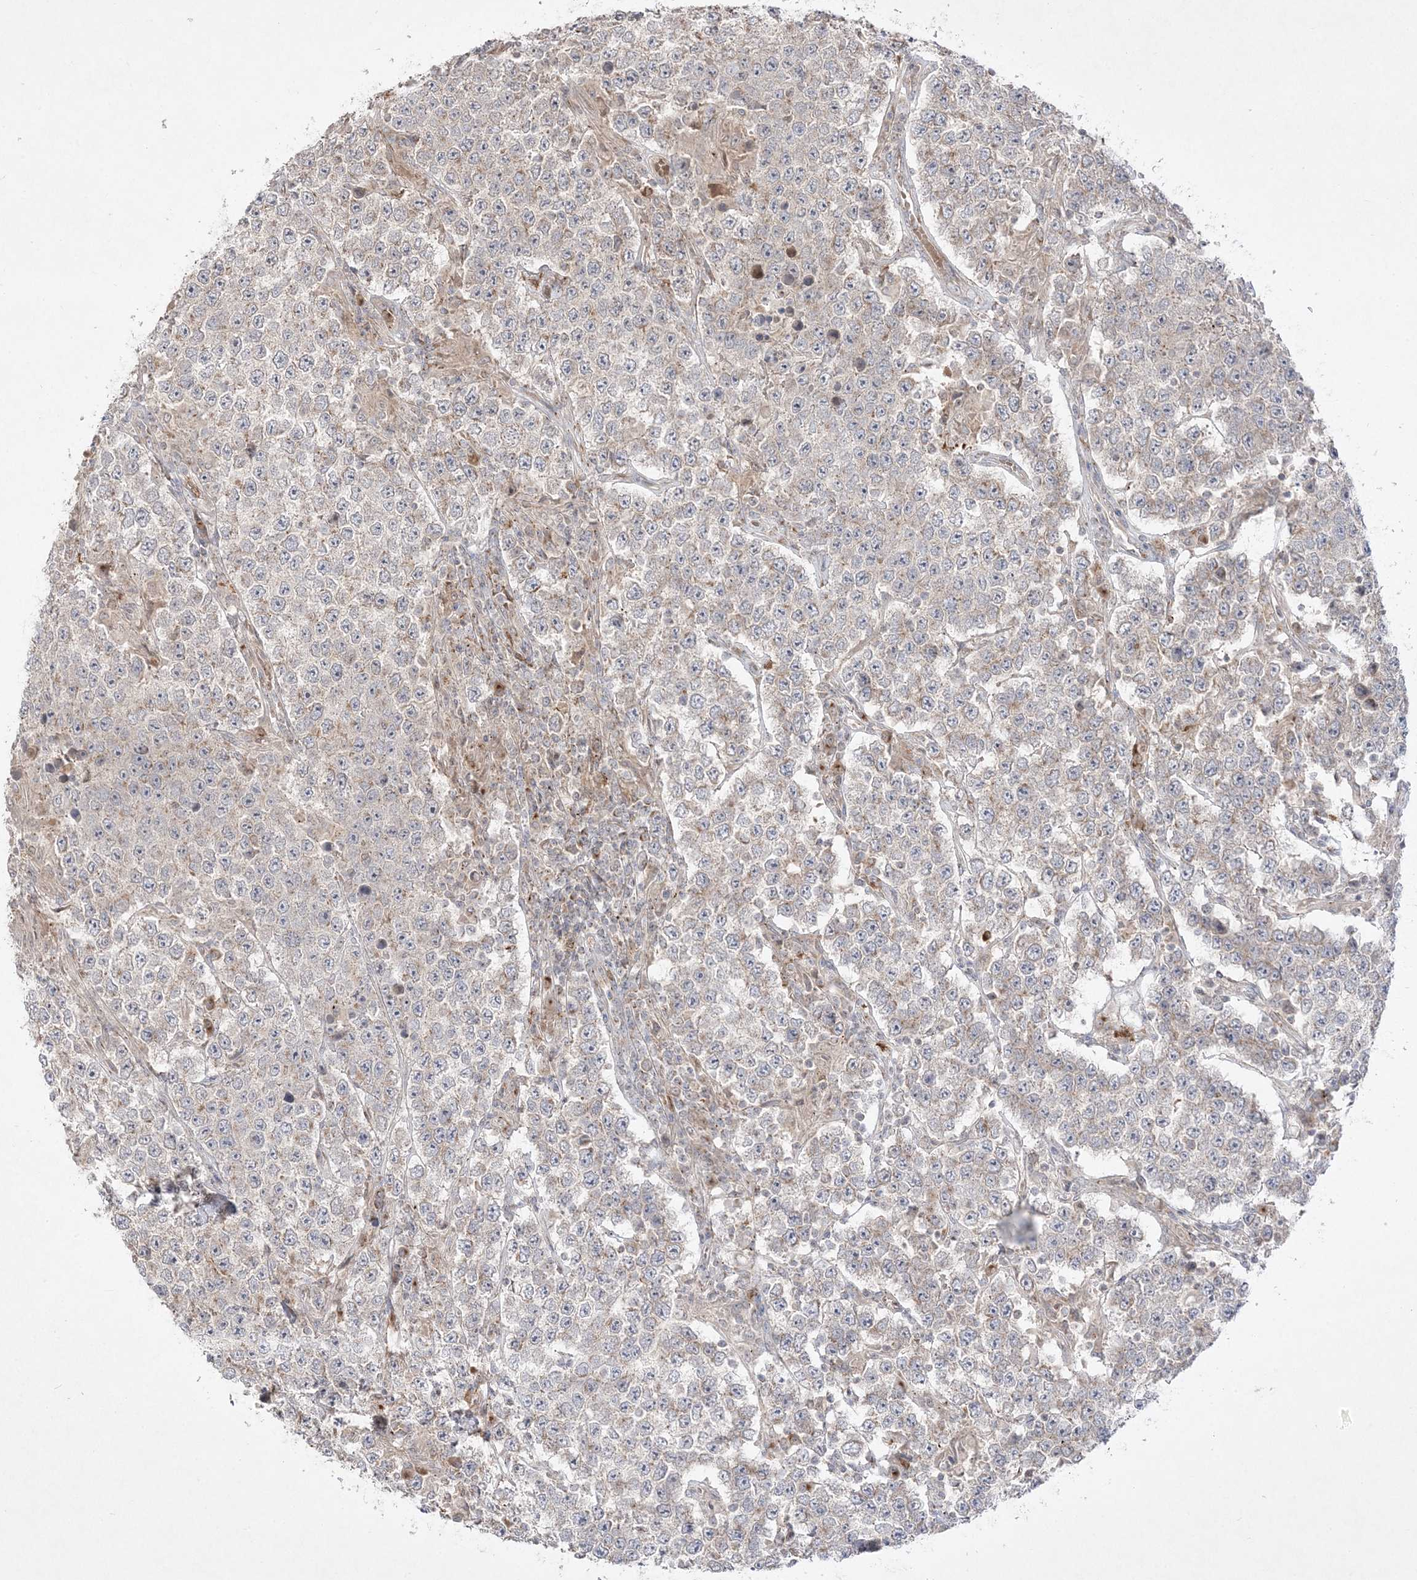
{"staining": {"intensity": "weak", "quantity": "<25%", "location": "cytoplasmic/membranous"}, "tissue": "testis cancer", "cell_type": "Tumor cells", "image_type": "cancer", "snomed": [{"axis": "morphology", "description": "Normal tissue, NOS"}, {"axis": "morphology", "description": "Urothelial carcinoma, High grade"}, {"axis": "morphology", "description": "Seminoma, NOS"}, {"axis": "morphology", "description": "Carcinoma, Embryonal, NOS"}, {"axis": "topography", "description": "Urinary bladder"}, {"axis": "topography", "description": "Testis"}], "caption": "Immunohistochemical staining of testis cancer (seminoma) reveals no significant expression in tumor cells.", "gene": "CLNK", "patient": {"sex": "male", "age": 41}}